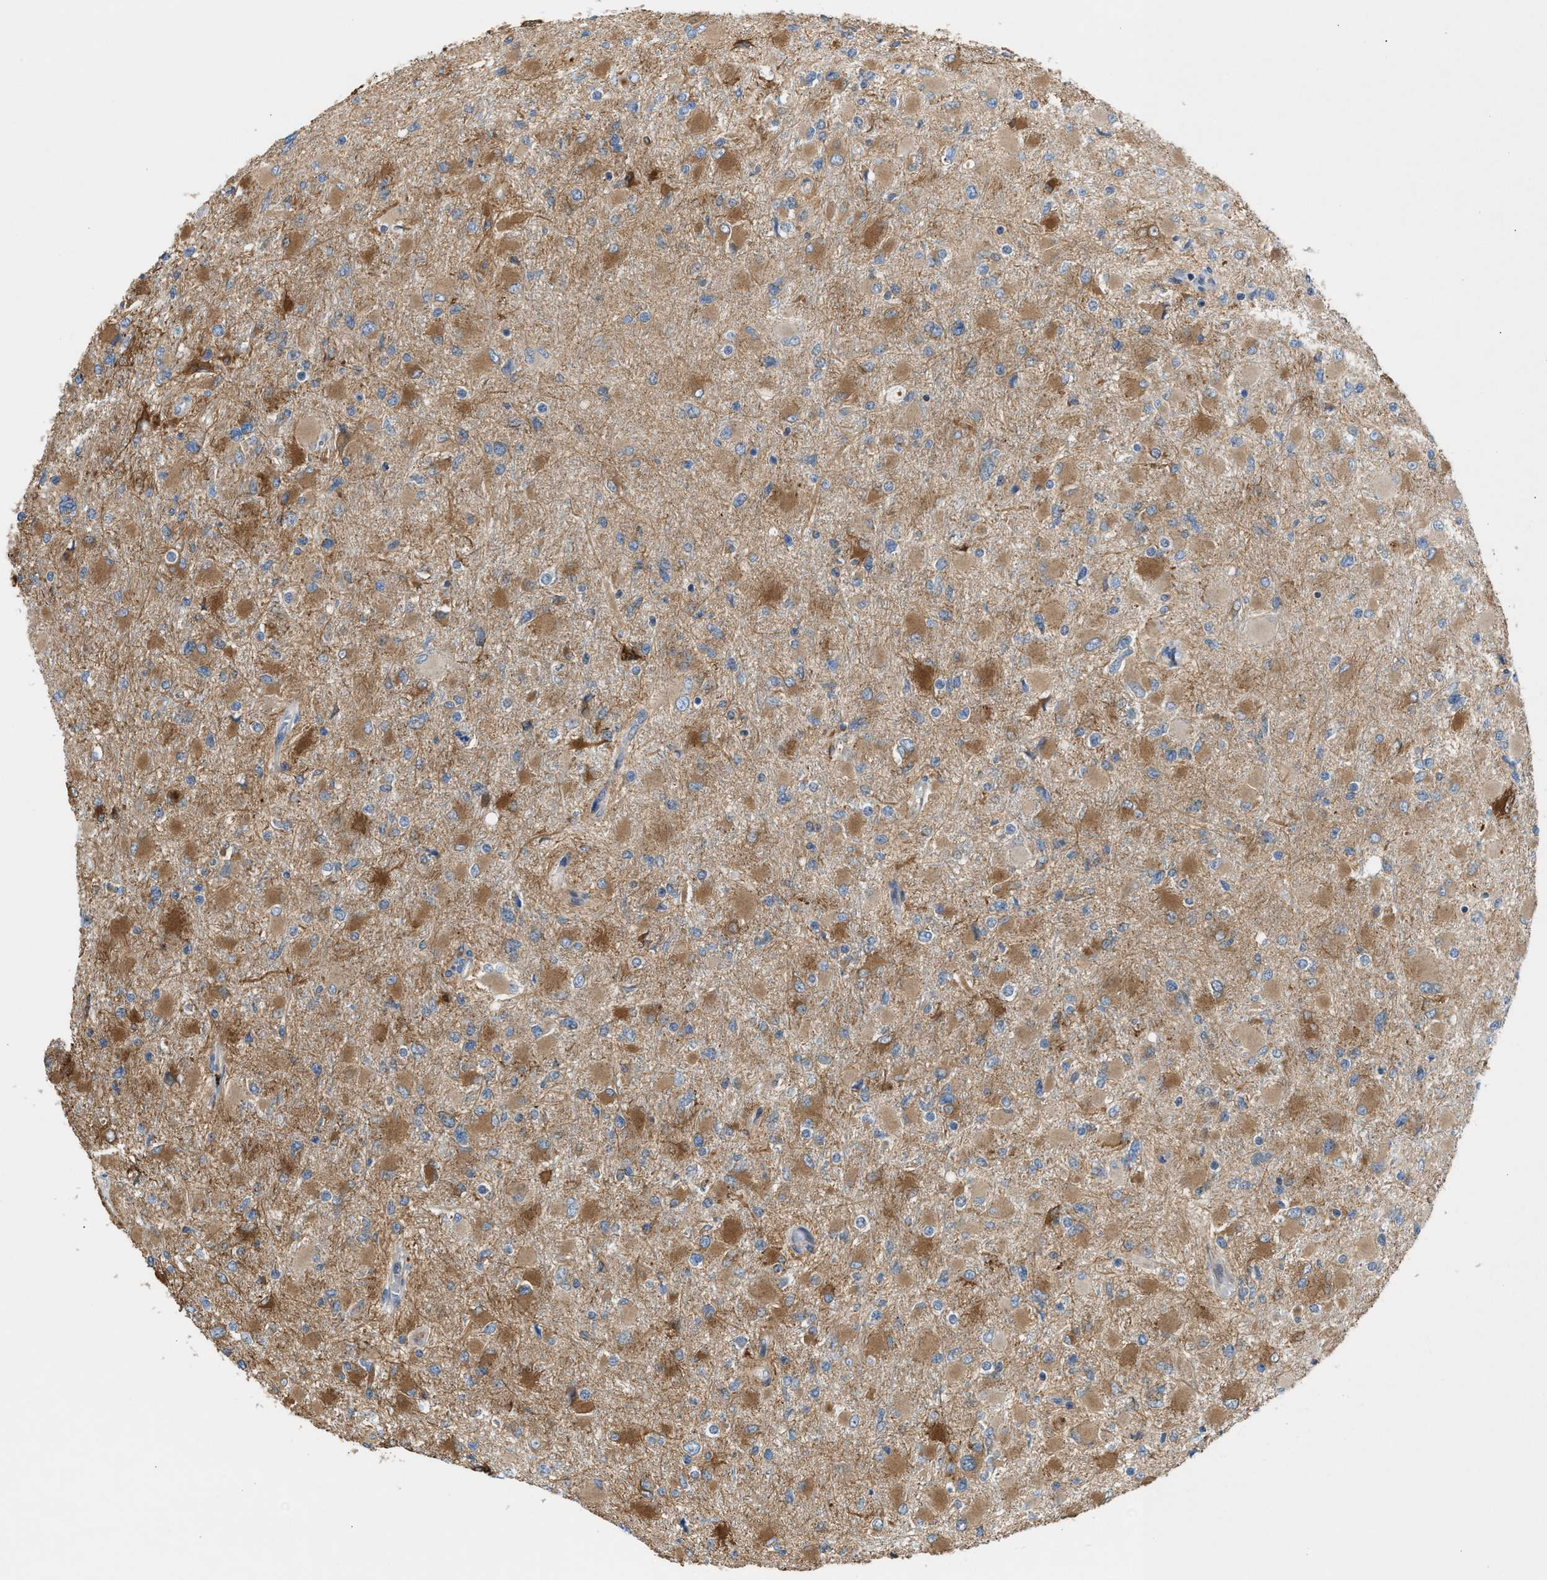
{"staining": {"intensity": "moderate", "quantity": ">75%", "location": "cytoplasmic/membranous"}, "tissue": "glioma", "cell_type": "Tumor cells", "image_type": "cancer", "snomed": [{"axis": "morphology", "description": "Glioma, malignant, High grade"}, {"axis": "topography", "description": "Cerebral cortex"}], "caption": "This histopathology image shows glioma stained with immunohistochemistry (IHC) to label a protein in brown. The cytoplasmic/membranous of tumor cells show moderate positivity for the protein. Nuclei are counter-stained blue.", "gene": "PDCL", "patient": {"sex": "female", "age": 36}}